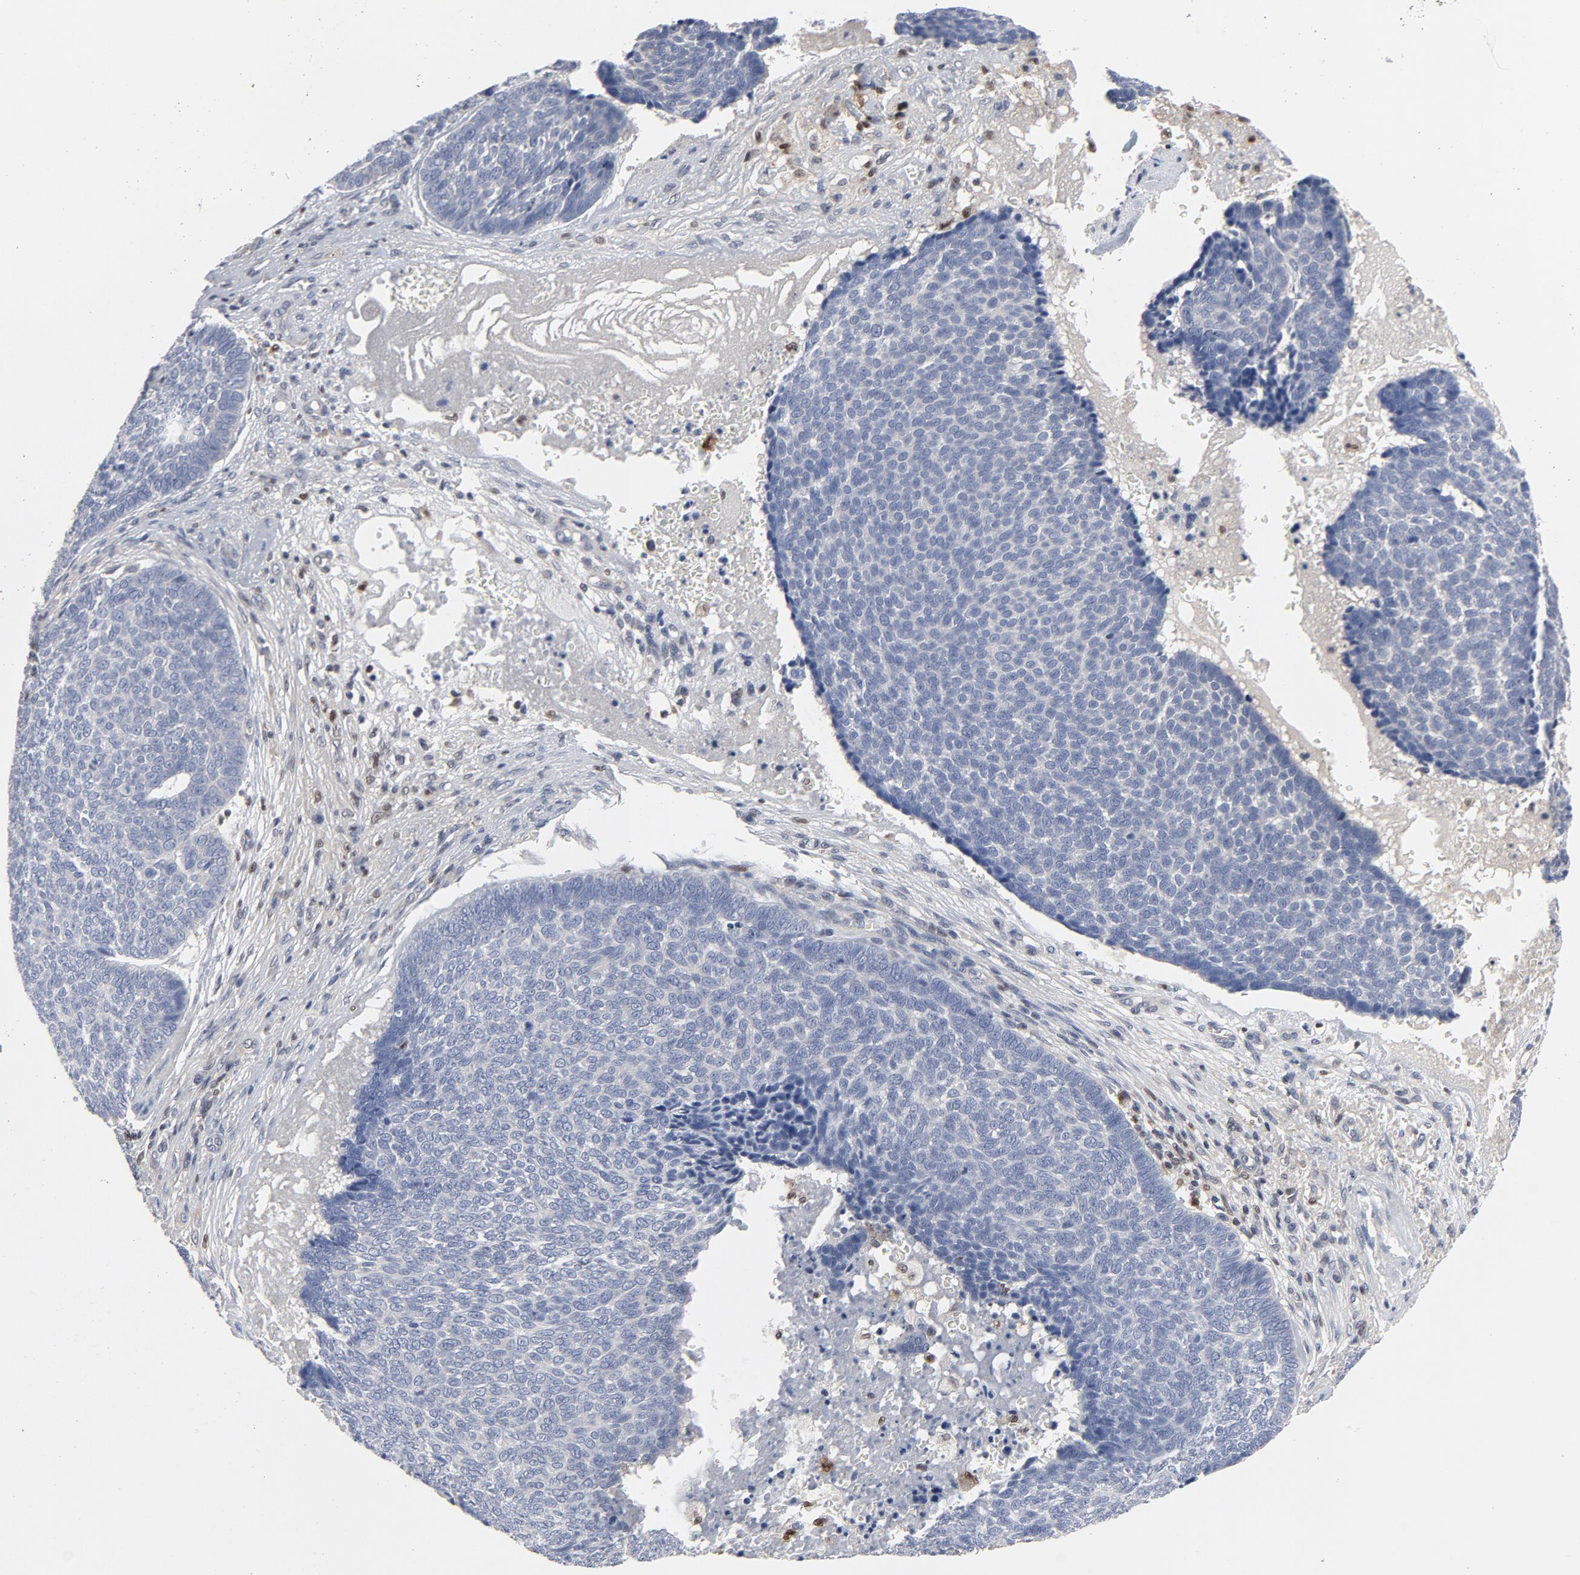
{"staining": {"intensity": "negative", "quantity": "none", "location": "none"}, "tissue": "skin cancer", "cell_type": "Tumor cells", "image_type": "cancer", "snomed": [{"axis": "morphology", "description": "Basal cell carcinoma"}, {"axis": "topography", "description": "Skin"}], "caption": "Tumor cells show no significant protein staining in skin cancer.", "gene": "NFKB1", "patient": {"sex": "male", "age": 84}}